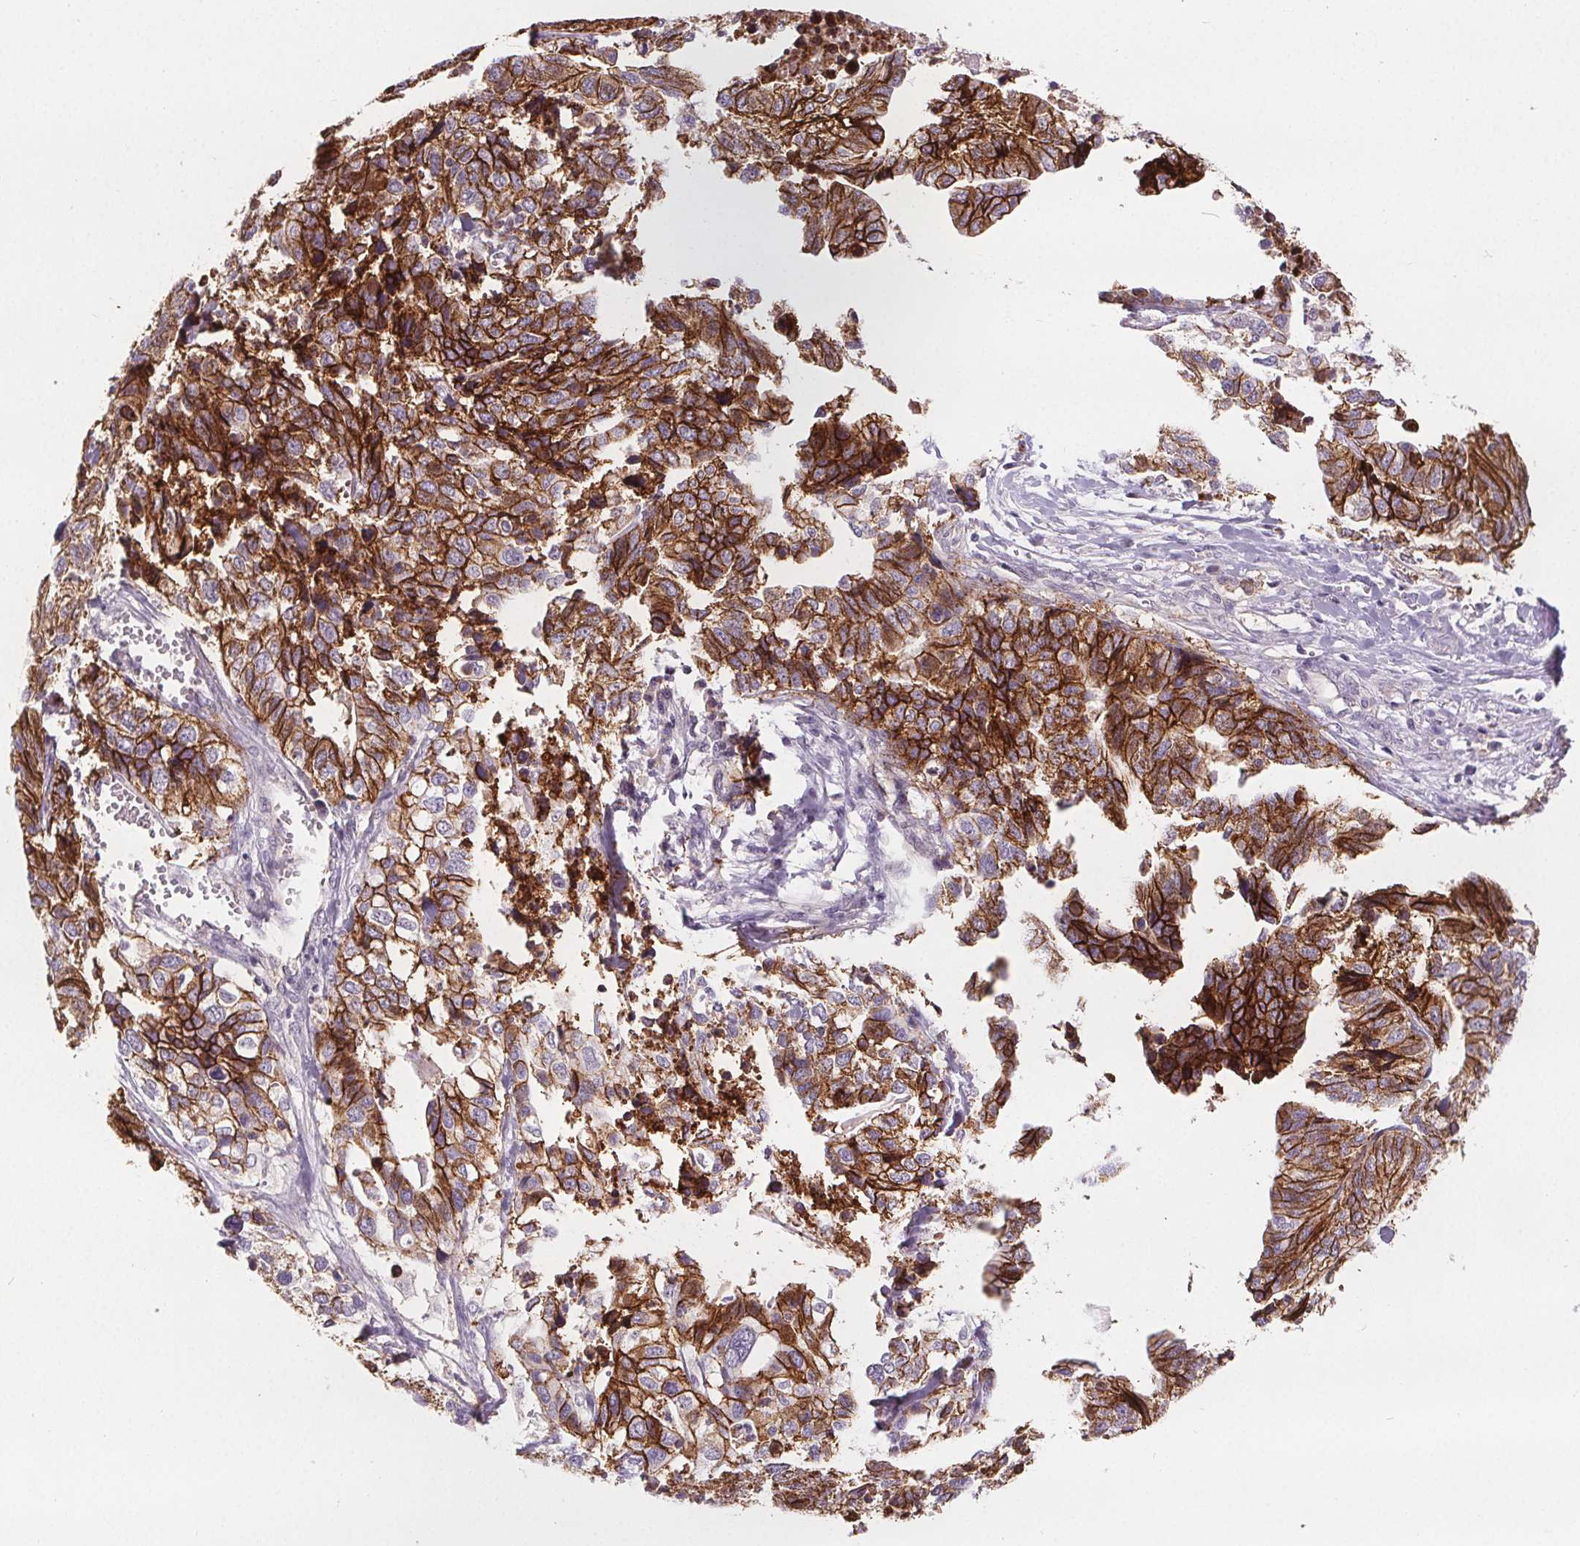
{"staining": {"intensity": "strong", "quantity": ">75%", "location": "cytoplasmic/membranous"}, "tissue": "stomach cancer", "cell_type": "Tumor cells", "image_type": "cancer", "snomed": [{"axis": "morphology", "description": "Adenocarcinoma, NOS"}, {"axis": "topography", "description": "Stomach, upper"}], "caption": "Immunohistochemical staining of stomach cancer shows strong cytoplasmic/membranous protein positivity in about >75% of tumor cells. The protein of interest is shown in brown color, while the nuclei are stained blue.", "gene": "ATP1A1", "patient": {"sex": "female", "age": 67}}